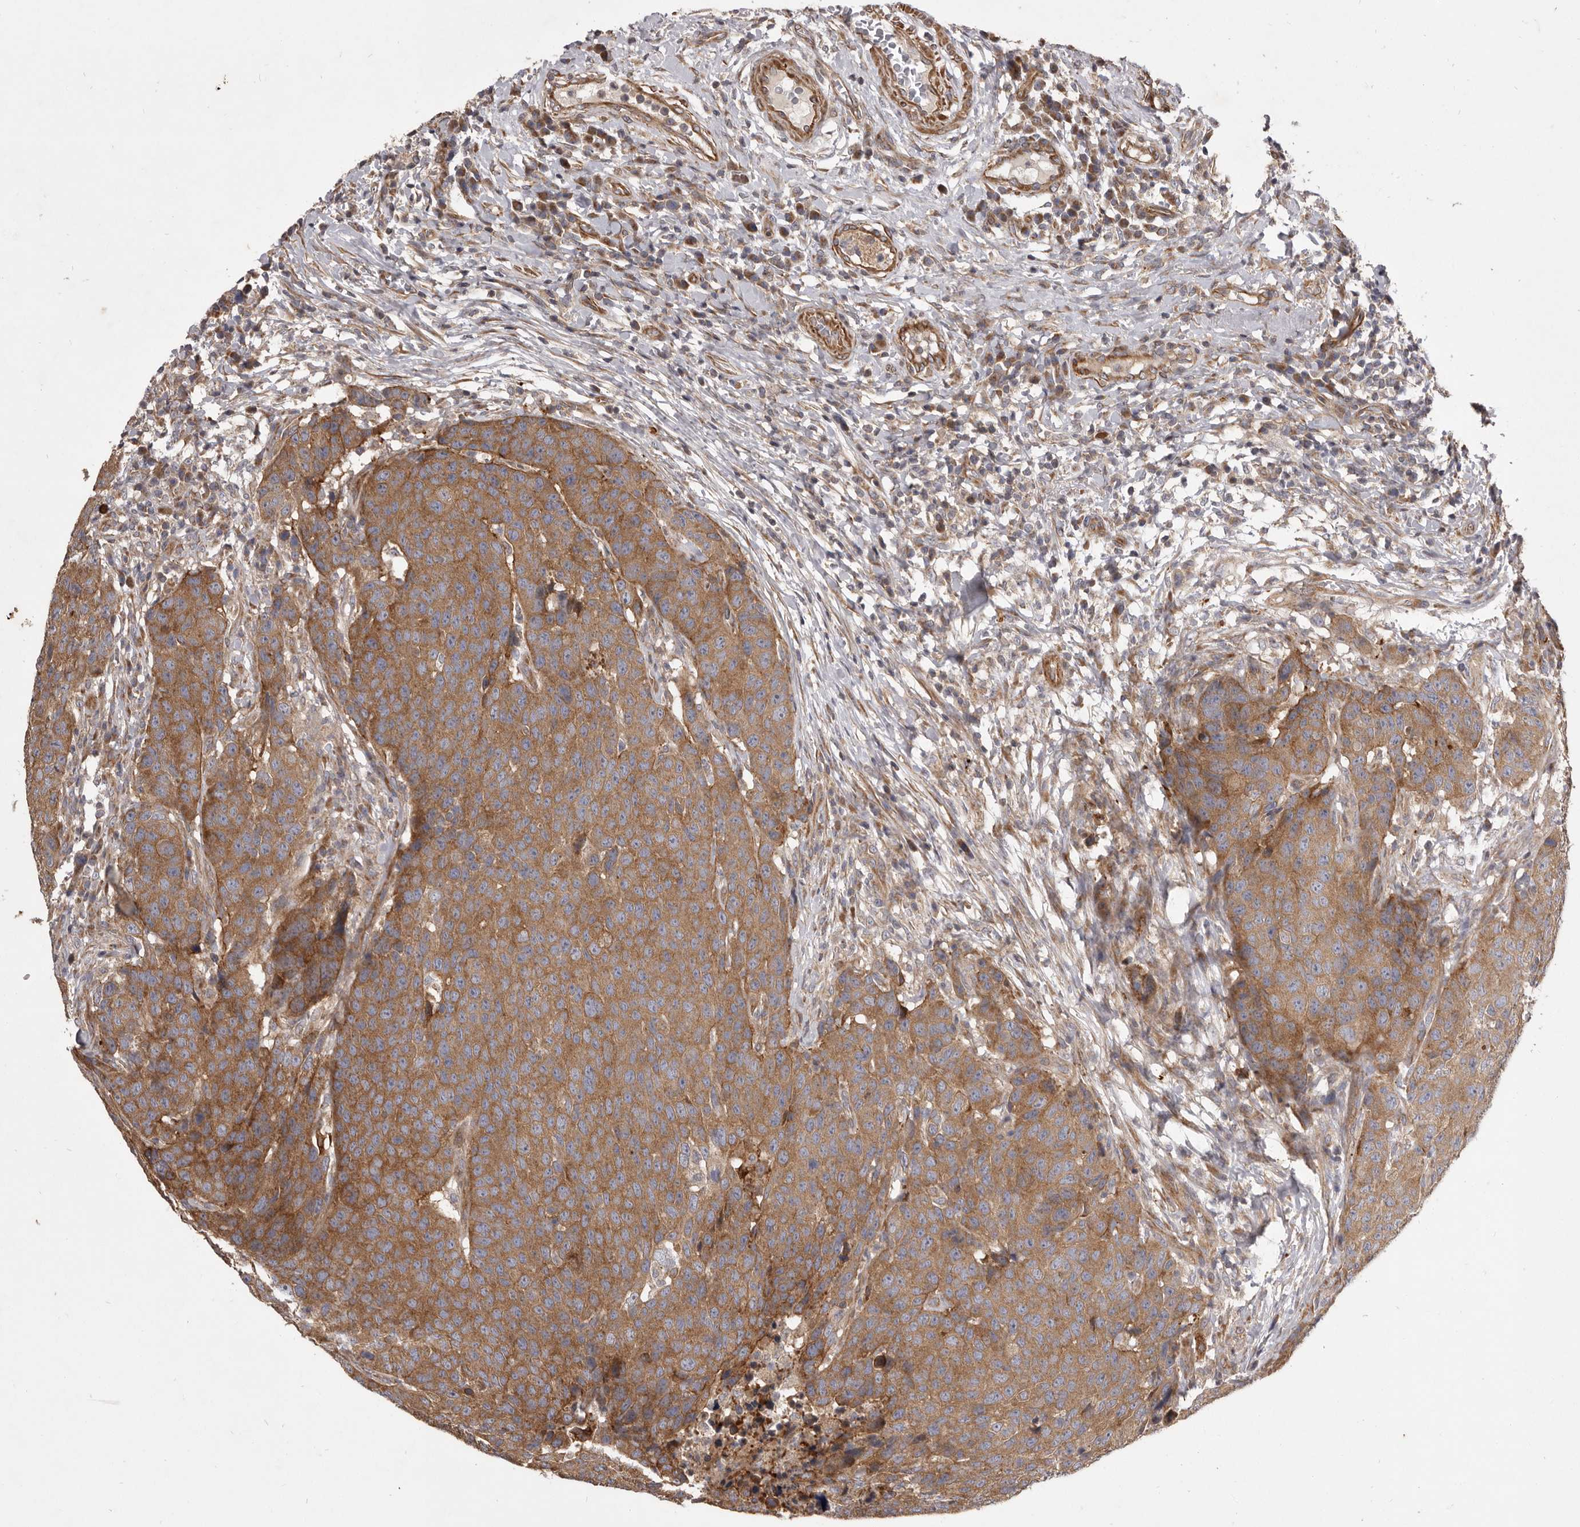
{"staining": {"intensity": "moderate", "quantity": ">75%", "location": "cytoplasmic/membranous"}, "tissue": "head and neck cancer", "cell_type": "Tumor cells", "image_type": "cancer", "snomed": [{"axis": "morphology", "description": "Squamous cell carcinoma, NOS"}, {"axis": "topography", "description": "Head-Neck"}], "caption": "Tumor cells display moderate cytoplasmic/membranous positivity in approximately >75% of cells in squamous cell carcinoma (head and neck).", "gene": "VPS45", "patient": {"sex": "male", "age": 66}}